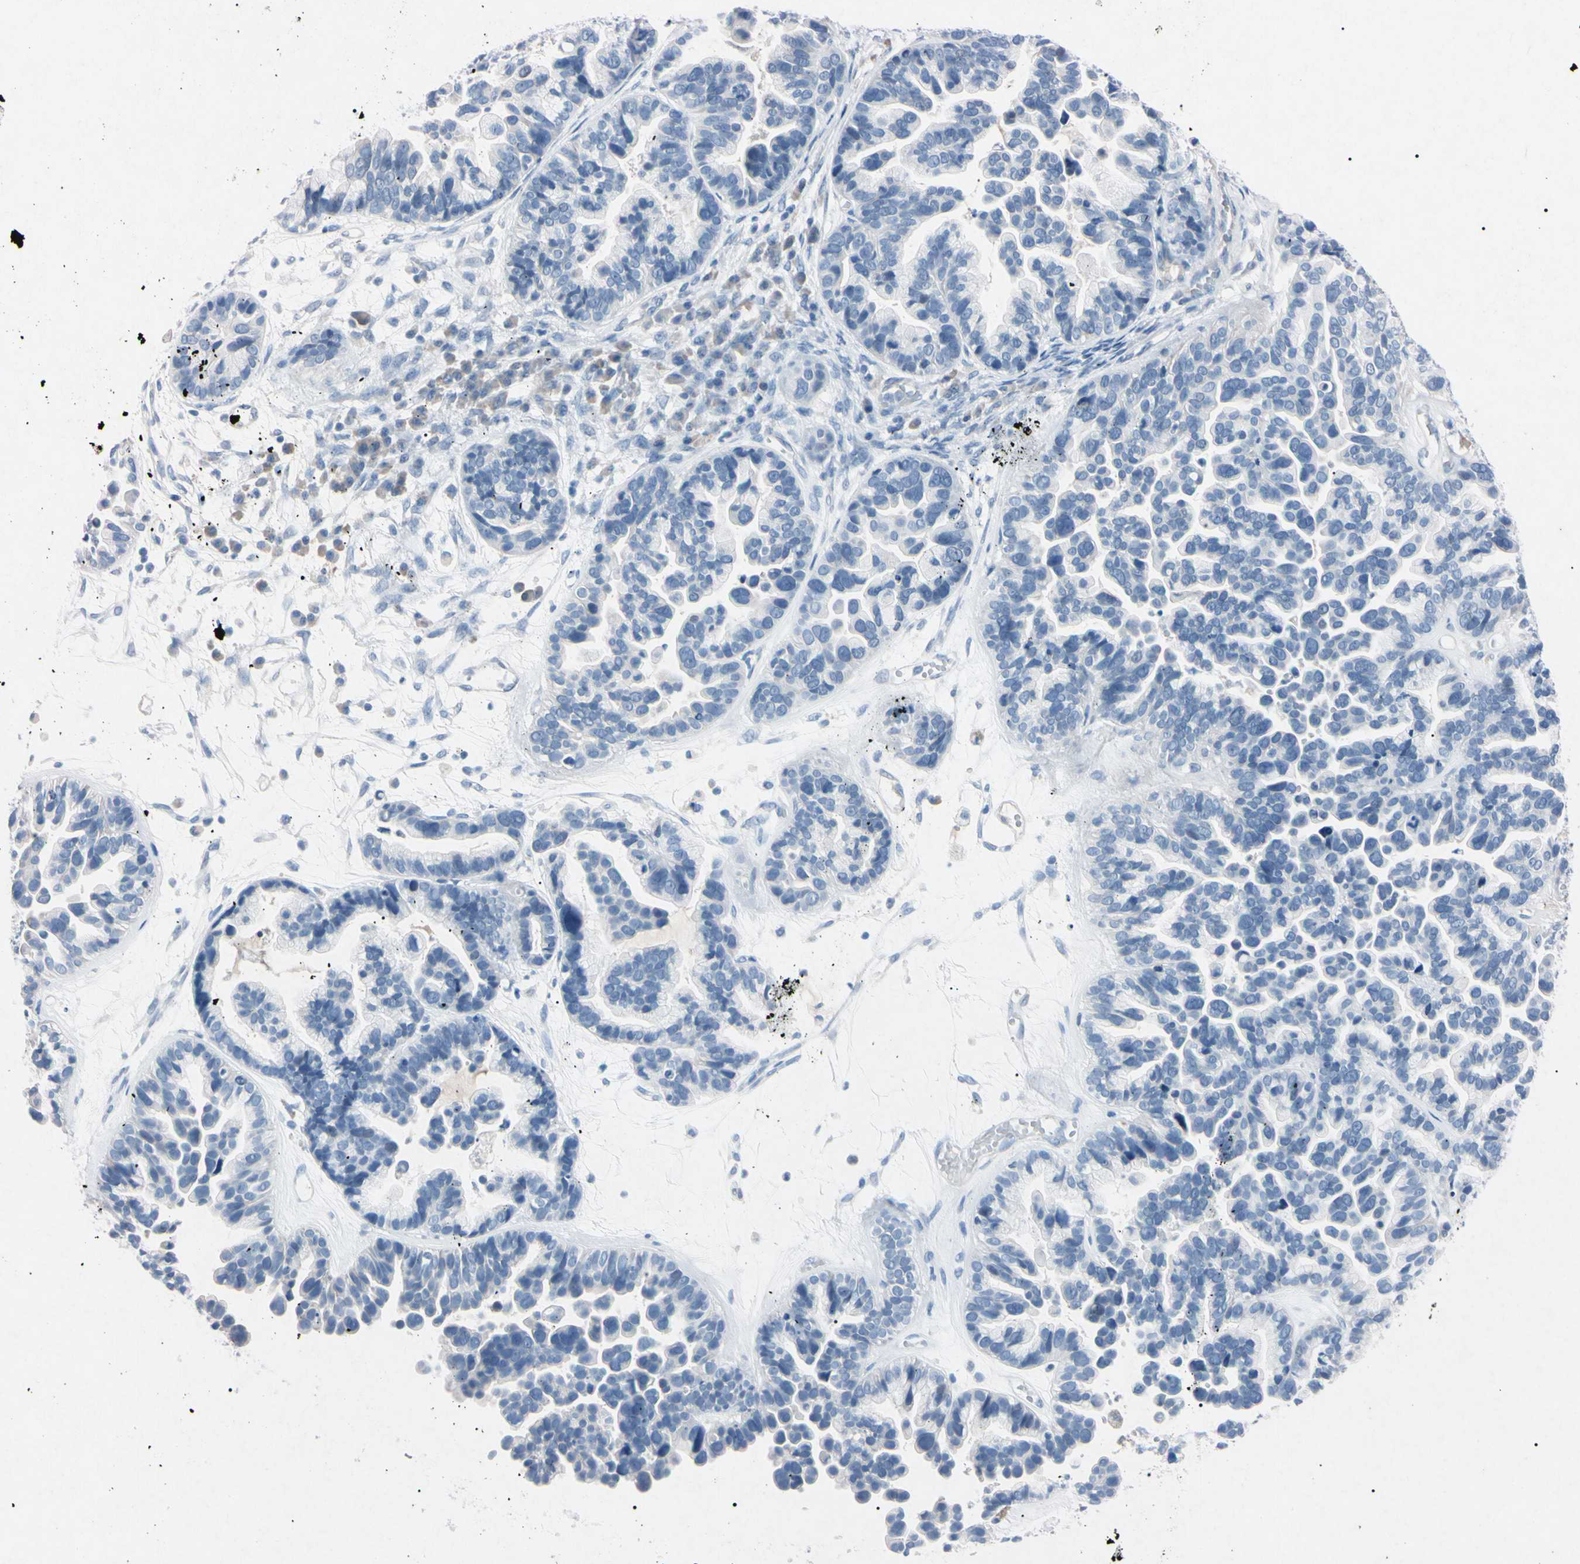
{"staining": {"intensity": "negative", "quantity": "none", "location": "none"}, "tissue": "ovarian cancer", "cell_type": "Tumor cells", "image_type": "cancer", "snomed": [{"axis": "morphology", "description": "Cystadenocarcinoma, serous, NOS"}, {"axis": "topography", "description": "Ovary"}], "caption": "Ovarian cancer was stained to show a protein in brown. There is no significant staining in tumor cells.", "gene": "ELN", "patient": {"sex": "female", "age": 56}}